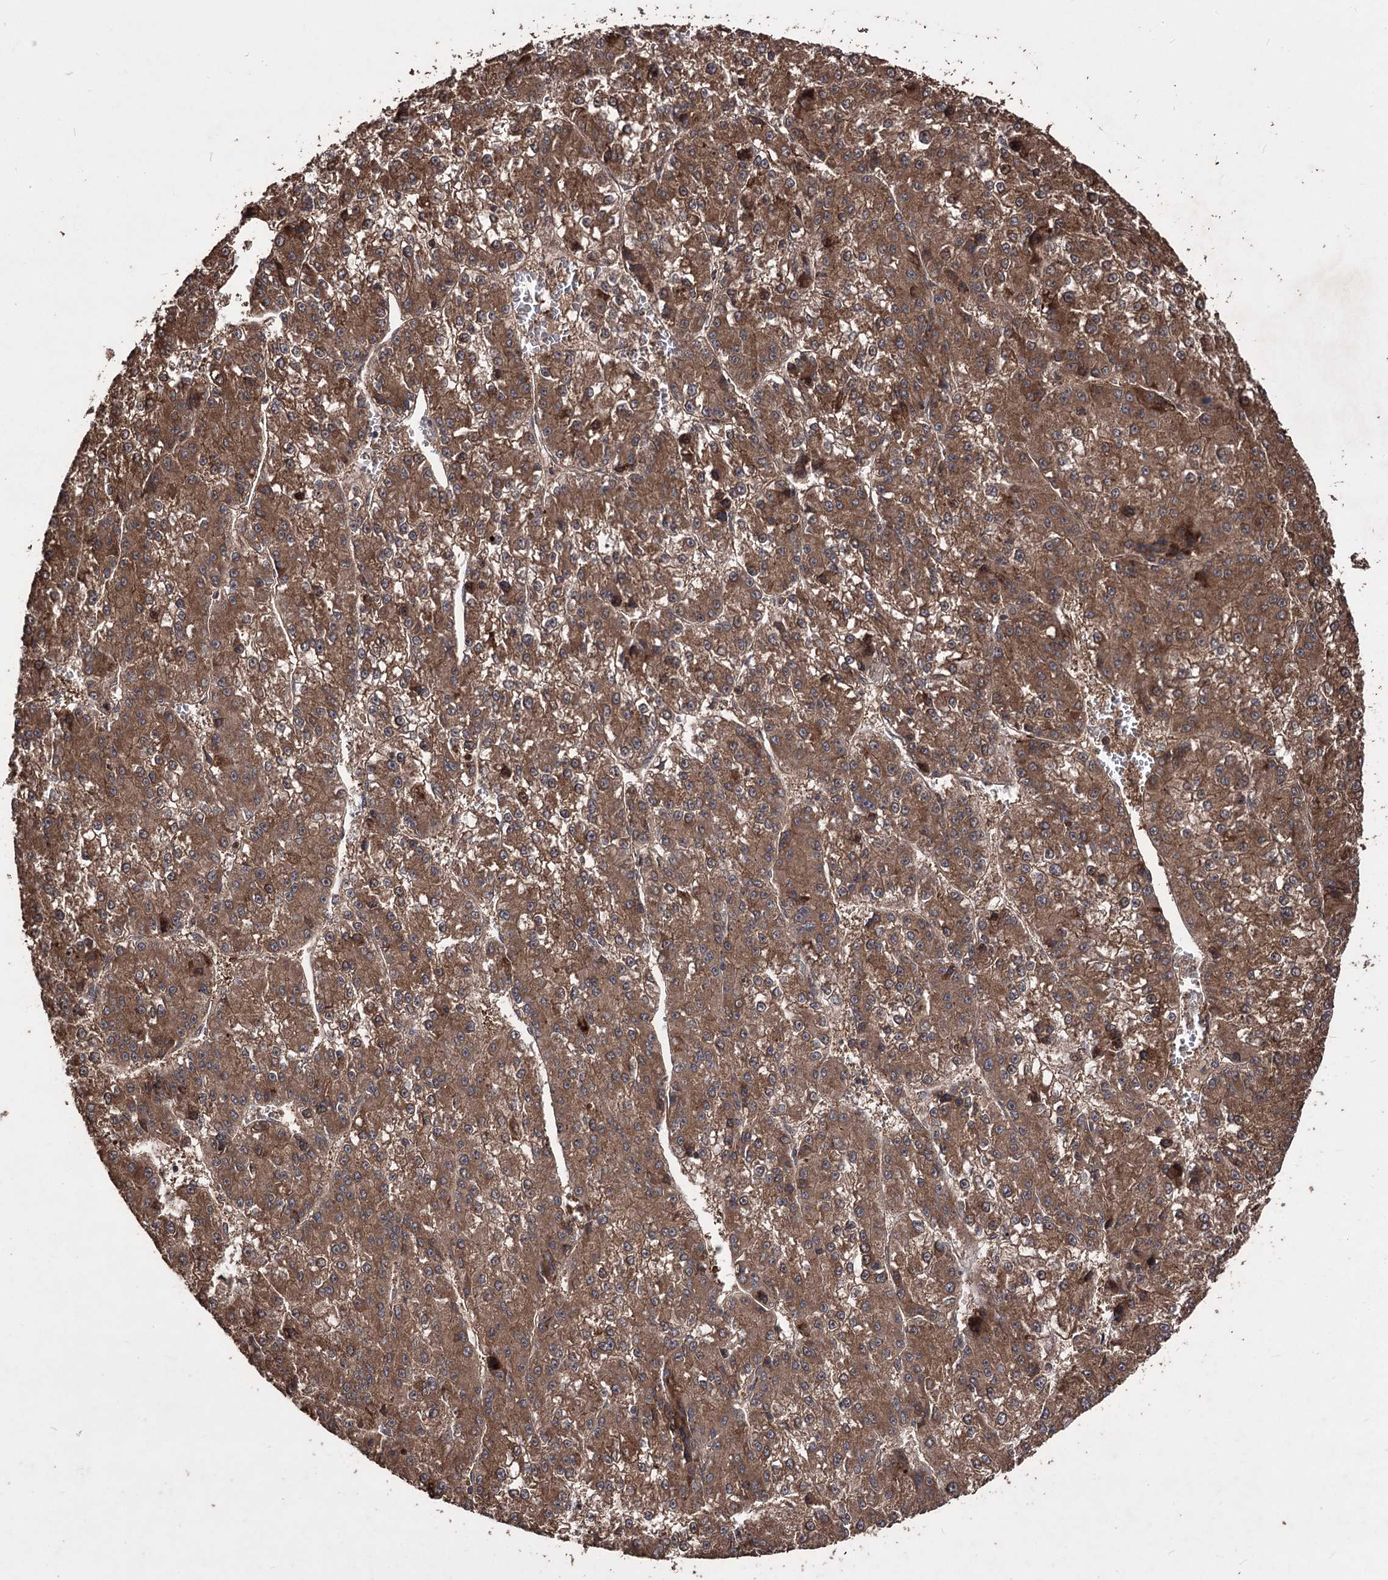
{"staining": {"intensity": "moderate", "quantity": ">75%", "location": "cytoplasmic/membranous"}, "tissue": "liver cancer", "cell_type": "Tumor cells", "image_type": "cancer", "snomed": [{"axis": "morphology", "description": "Carcinoma, Hepatocellular, NOS"}, {"axis": "topography", "description": "Liver"}], "caption": "A histopathology image showing moderate cytoplasmic/membranous positivity in approximately >75% of tumor cells in hepatocellular carcinoma (liver), as visualized by brown immunohistochemical staining.", "gene": "RASSF3", "patient": {"sex": "female", "age": 73}}